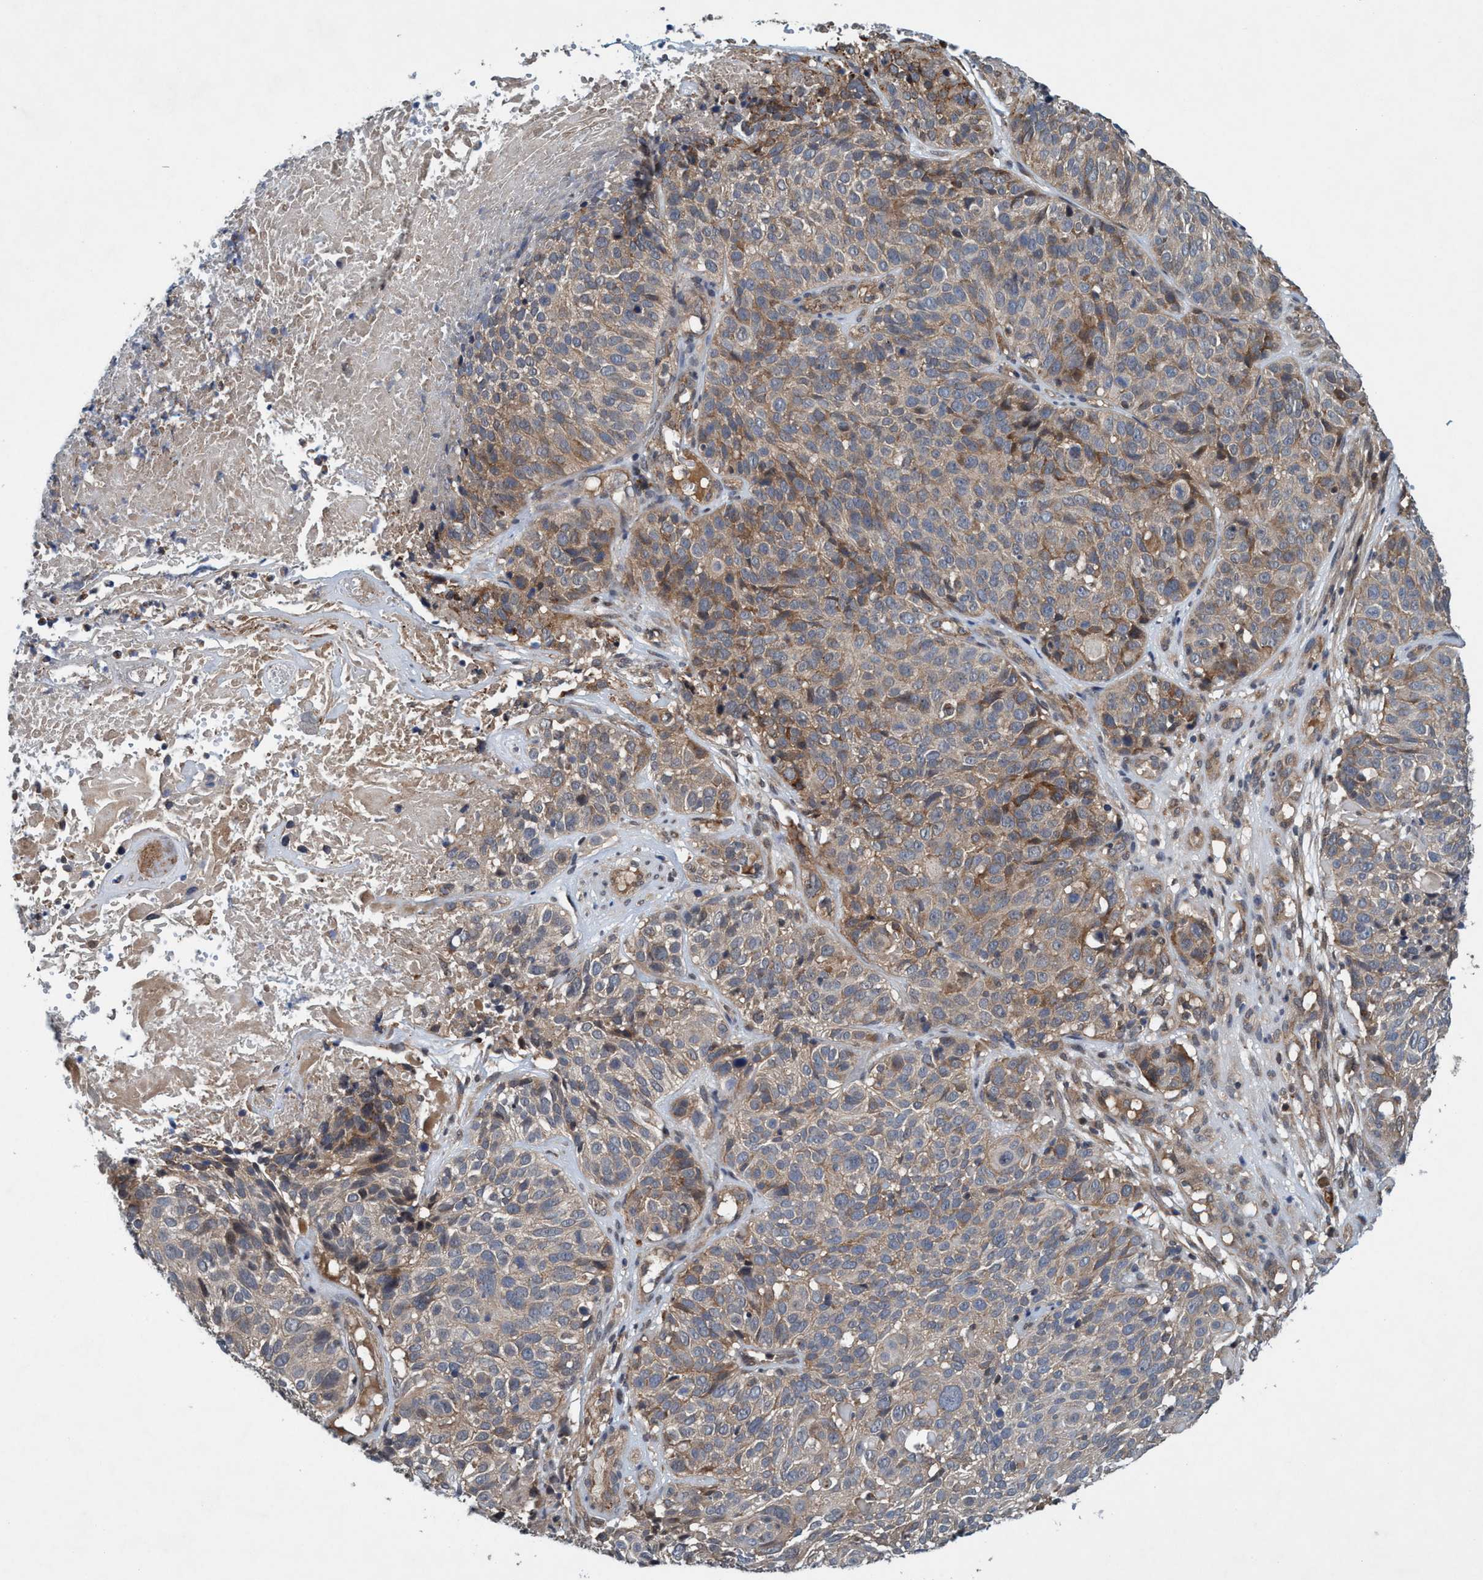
{"staining": {"intensity": "moderate", "quantity": "25%-75%", "location": "cytoplasmic/membranous"}, "tissue": "cervical cancer", "cell_type": "Tumor cells", "image_type": "cancer", "snomed": [{"axis": "morphology", "description": "Squamous cell carcinoma, NOS"}, {"axis": "topography", "description": "Cervix"}], "caption": "Immunohistochemistry (DAB (3,3'-diaminobenzidine)) staining of human squamous cell carcinoma (cervical) exhibits moderate cytoplasmic/membranous protein staining in approximately 25%-75% of tumor cells.", "gene": "TRIM65", "patient": {"sex": "female", "age": 74}}